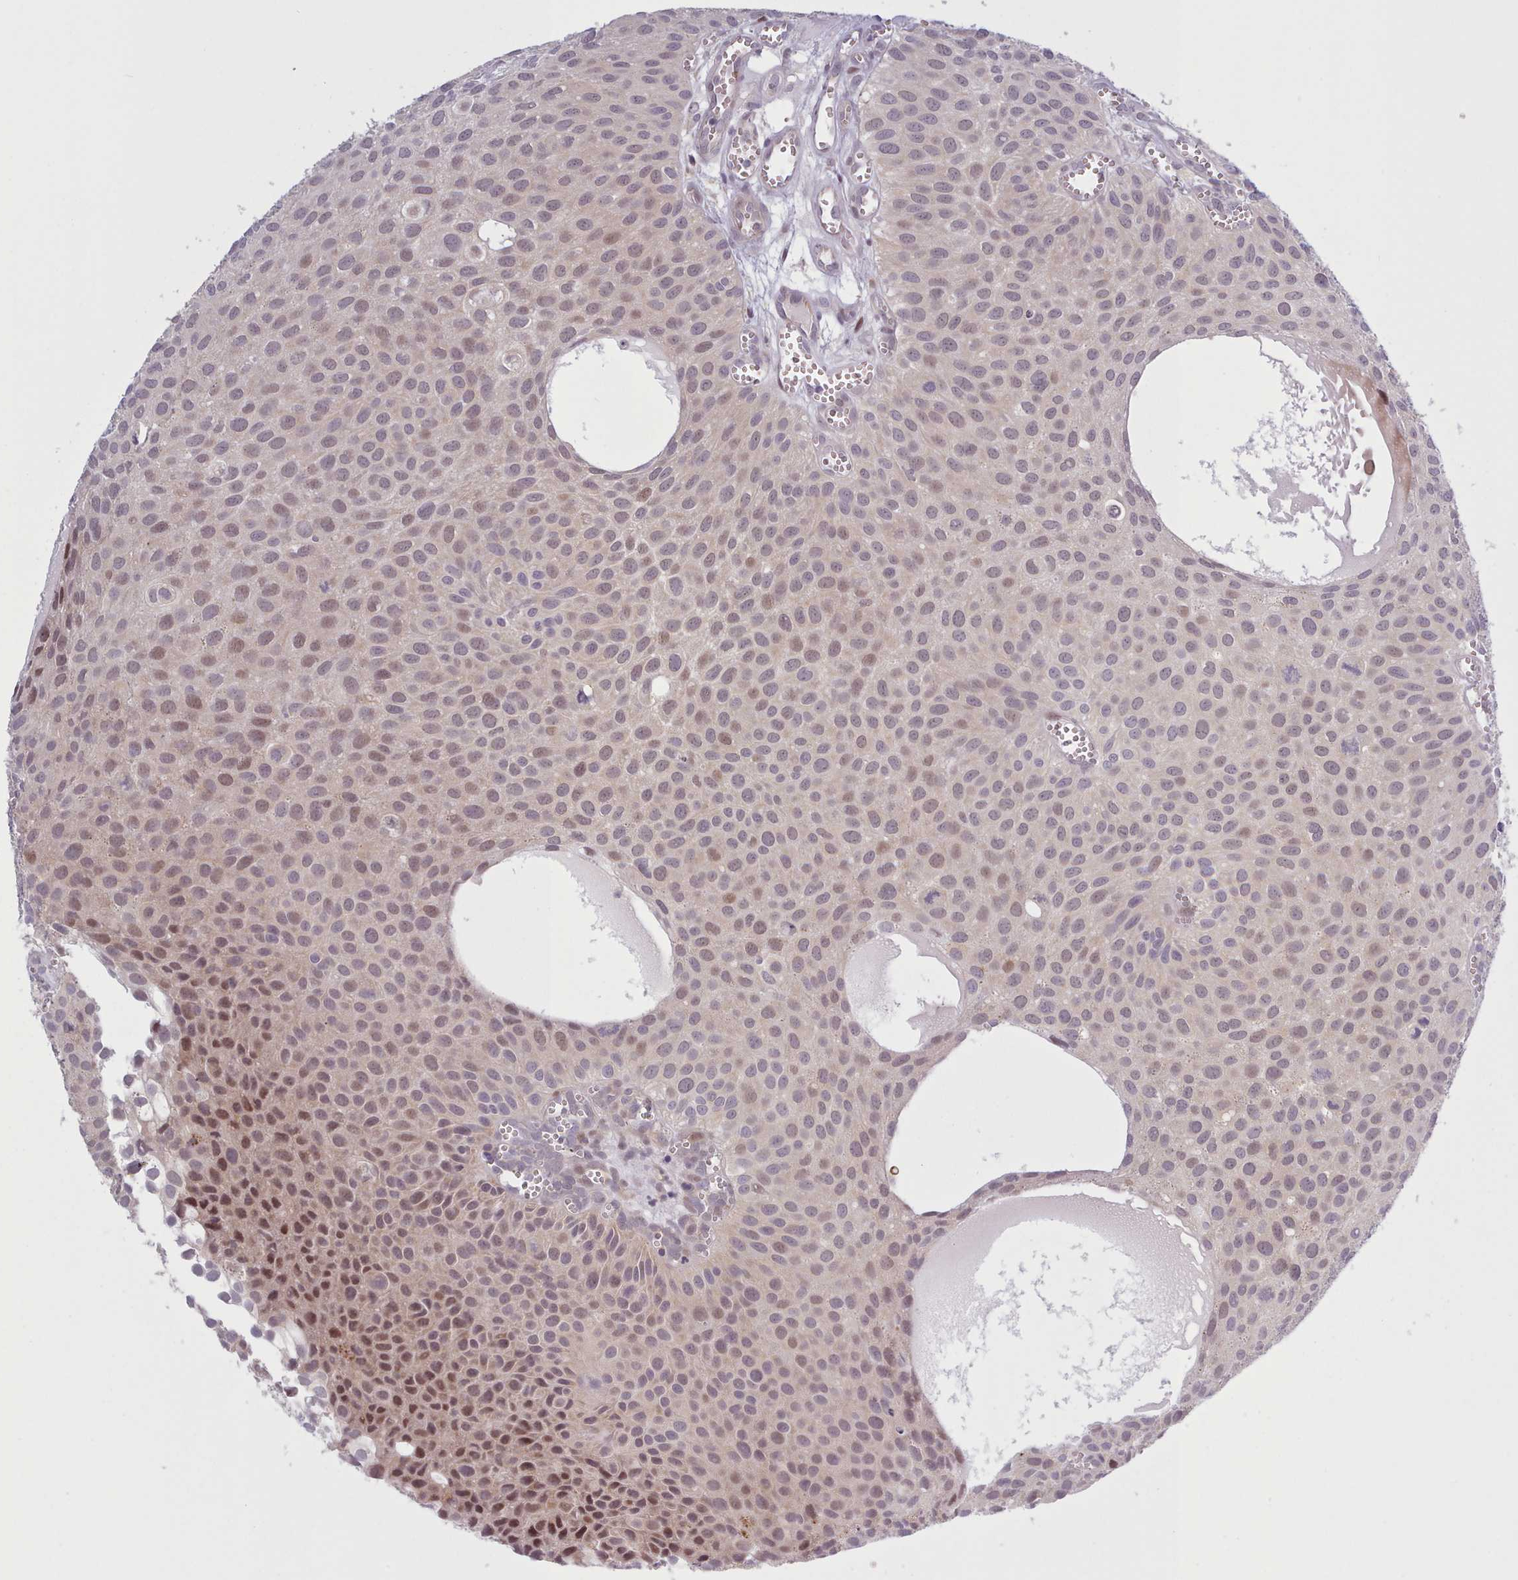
{"staining": {"intensity": "moderate", "quantity": "<25%", "location": "nuclear"}, "tissue": "urothelial cancer", "cell_type": "Tumor cells", "image_type": "cancer", "snomed": [{"axis": "morphology", "description": "Urothelial carcinoma, Low grade"}, {"axis": "topography", "description": "Urinary bladder"}], "caption": "A brown stain highlights moderate nuclear positivity of a protein in human urothelial cancer tumor cells.", "gene": "KBTBD7", "patient": {"sex": "male", "age": 88}}